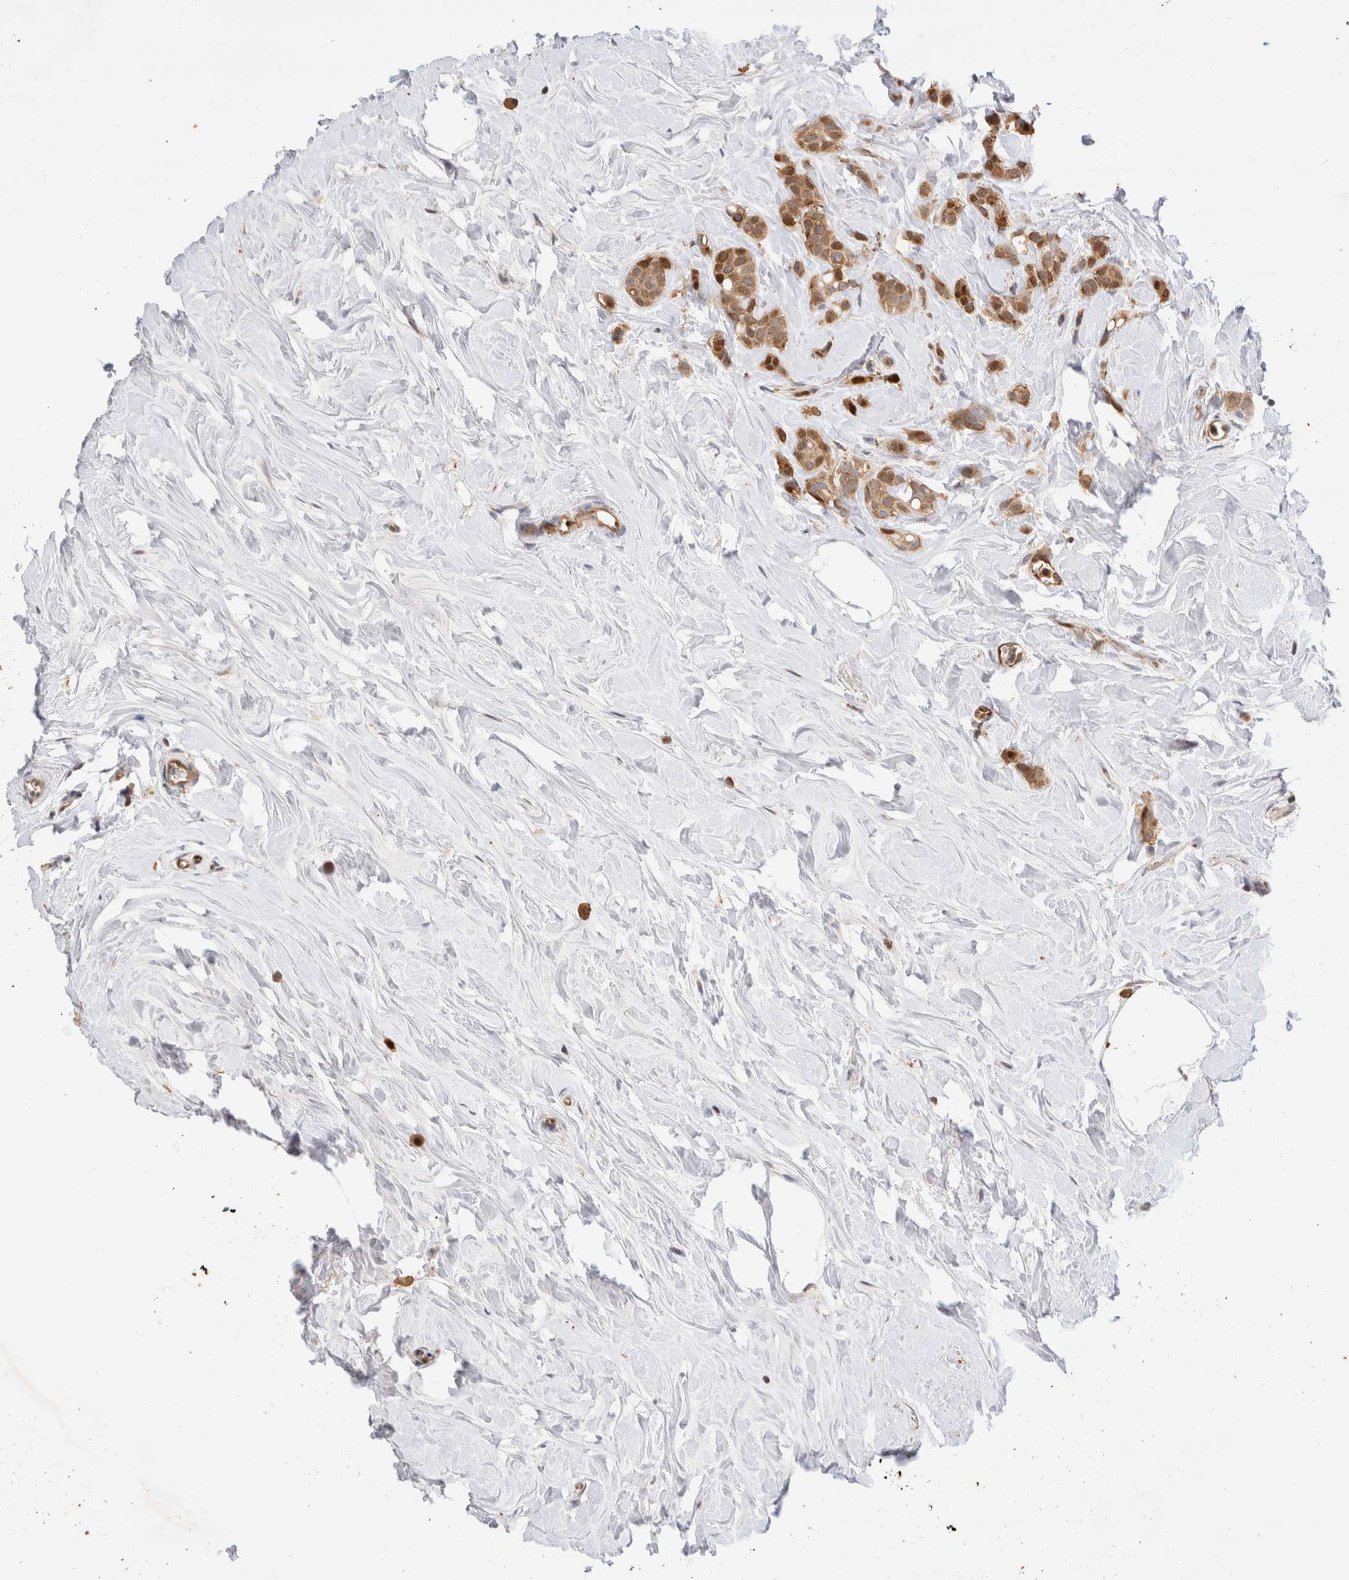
{"staining": {"intensity": "moderate", "quantity": ">75%", "location": "cytoplasmic/membranous,nuclear"}, "tissue": "breast cancer", "cell_type": "Tumor cells", "image_type": "cancer", "snomed": [{"axis": "morphology", "description": "Lobular carcinoma, in situ"}, {"axis": "morphology", "description": "Lobular carcinoma"}, {"axis": "topography", "description": "Breast"}], "caption": "Breast lobular carcinoma tissue shows moderate cytoplasmic/membranous and nuclear expression in approximately >75% of tumor cells, visualized by immunohistochemistry. The protein of interest is shown in brown color, while the nuclei are stained blue.", "gene": "NSMAF", "patient": {"sex": "female", "age": 41}}